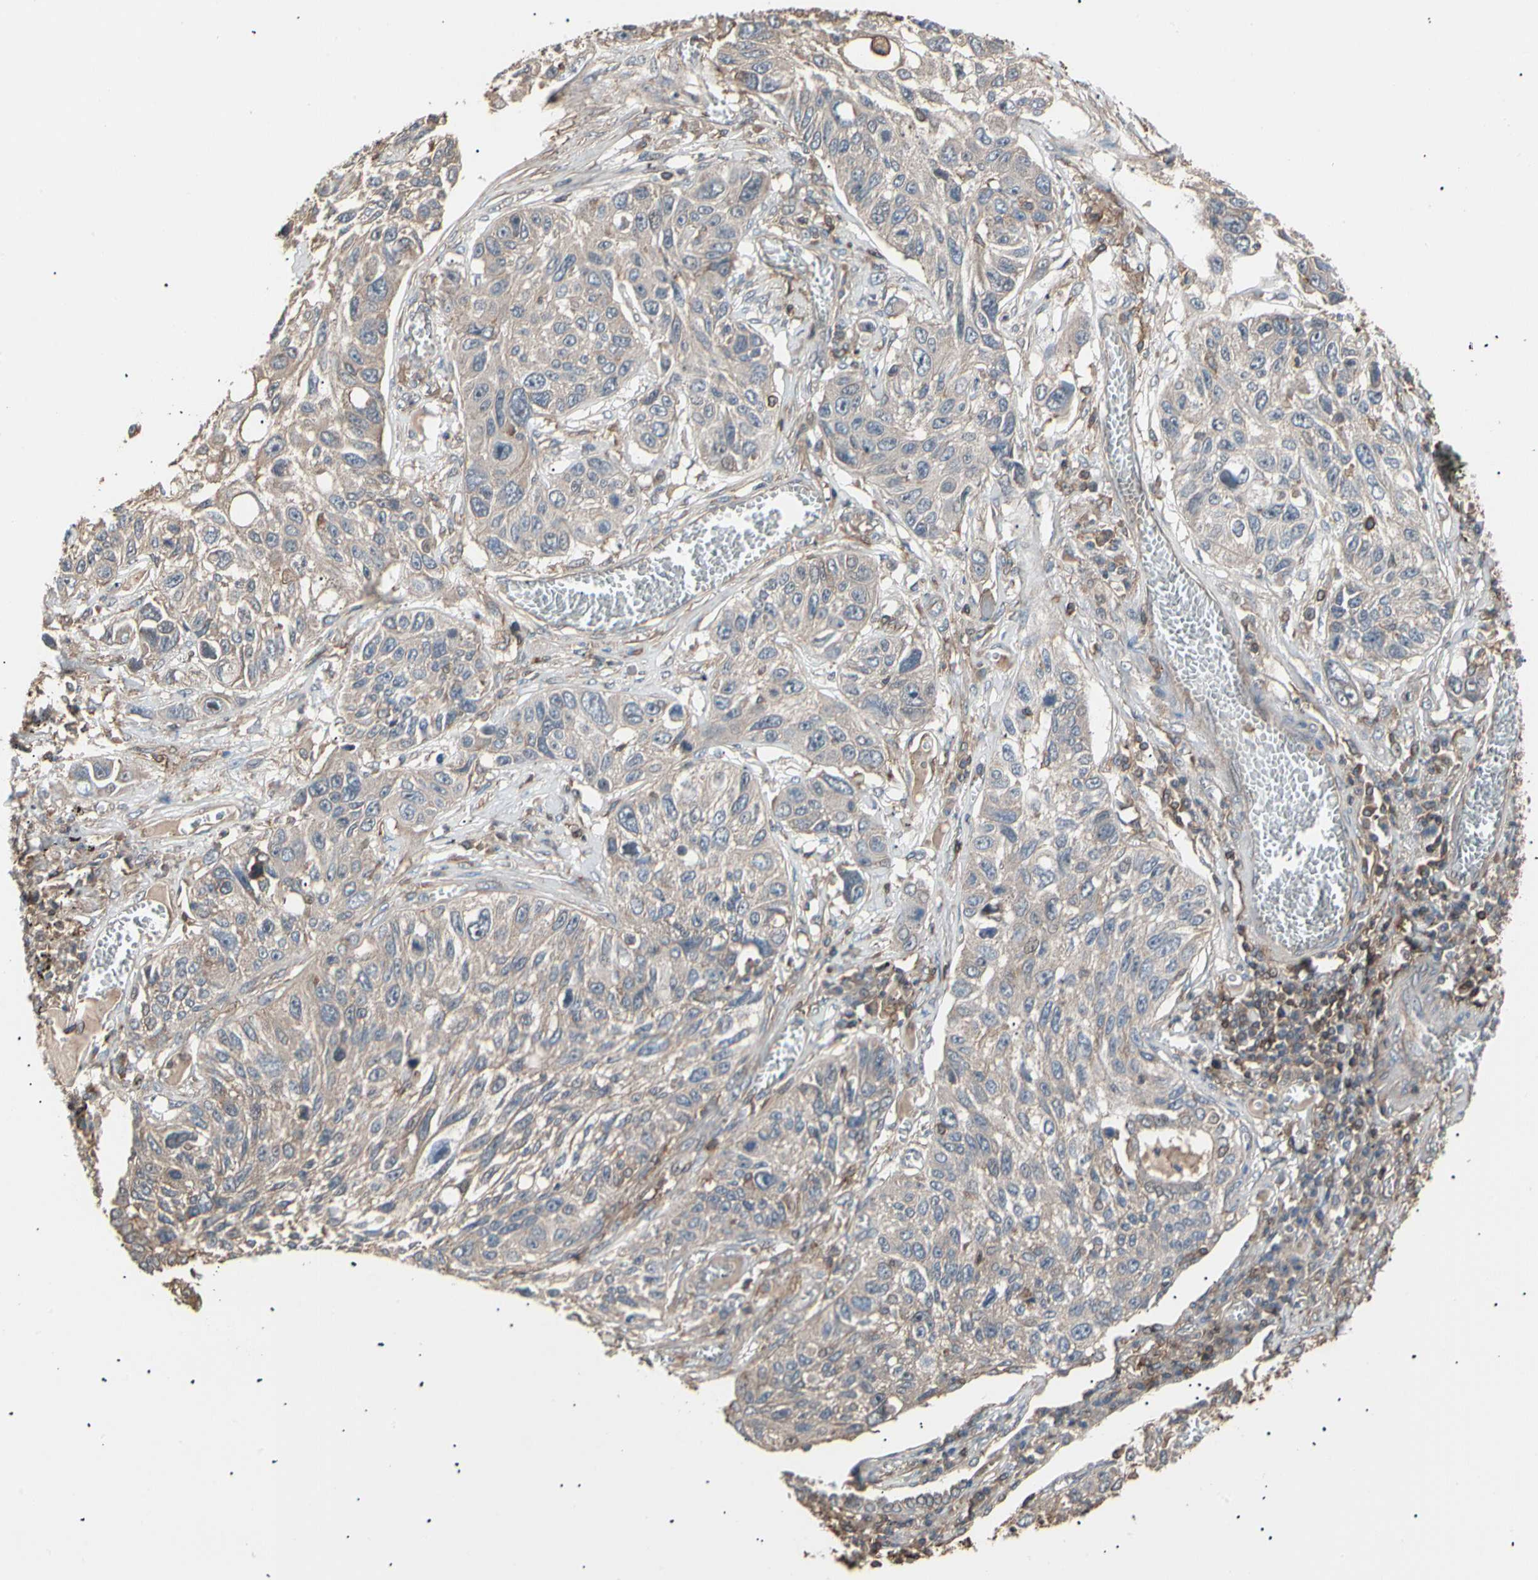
{"staining": {"intensity": "weak", "quantity": "25%-75%", "location": "cytoplasmic/membranous"}, "tissue": "lung cancer", "cell_type": "Tumor cells", "image_type": "cancer", "snomed": [{"axis": "morphology", "description": "Squamous cell carcinoma, NOS"}, {"axis": "topography", "description": "Lung"}], "caption": "Immunohistochemical staining of lung cancer shows low levels of weak cytoplasmic/membranous staining in approximately 25%-75% of tumor cells.", "gene": "MAPK13", "patient": {"sex": "male", "age": 71}}